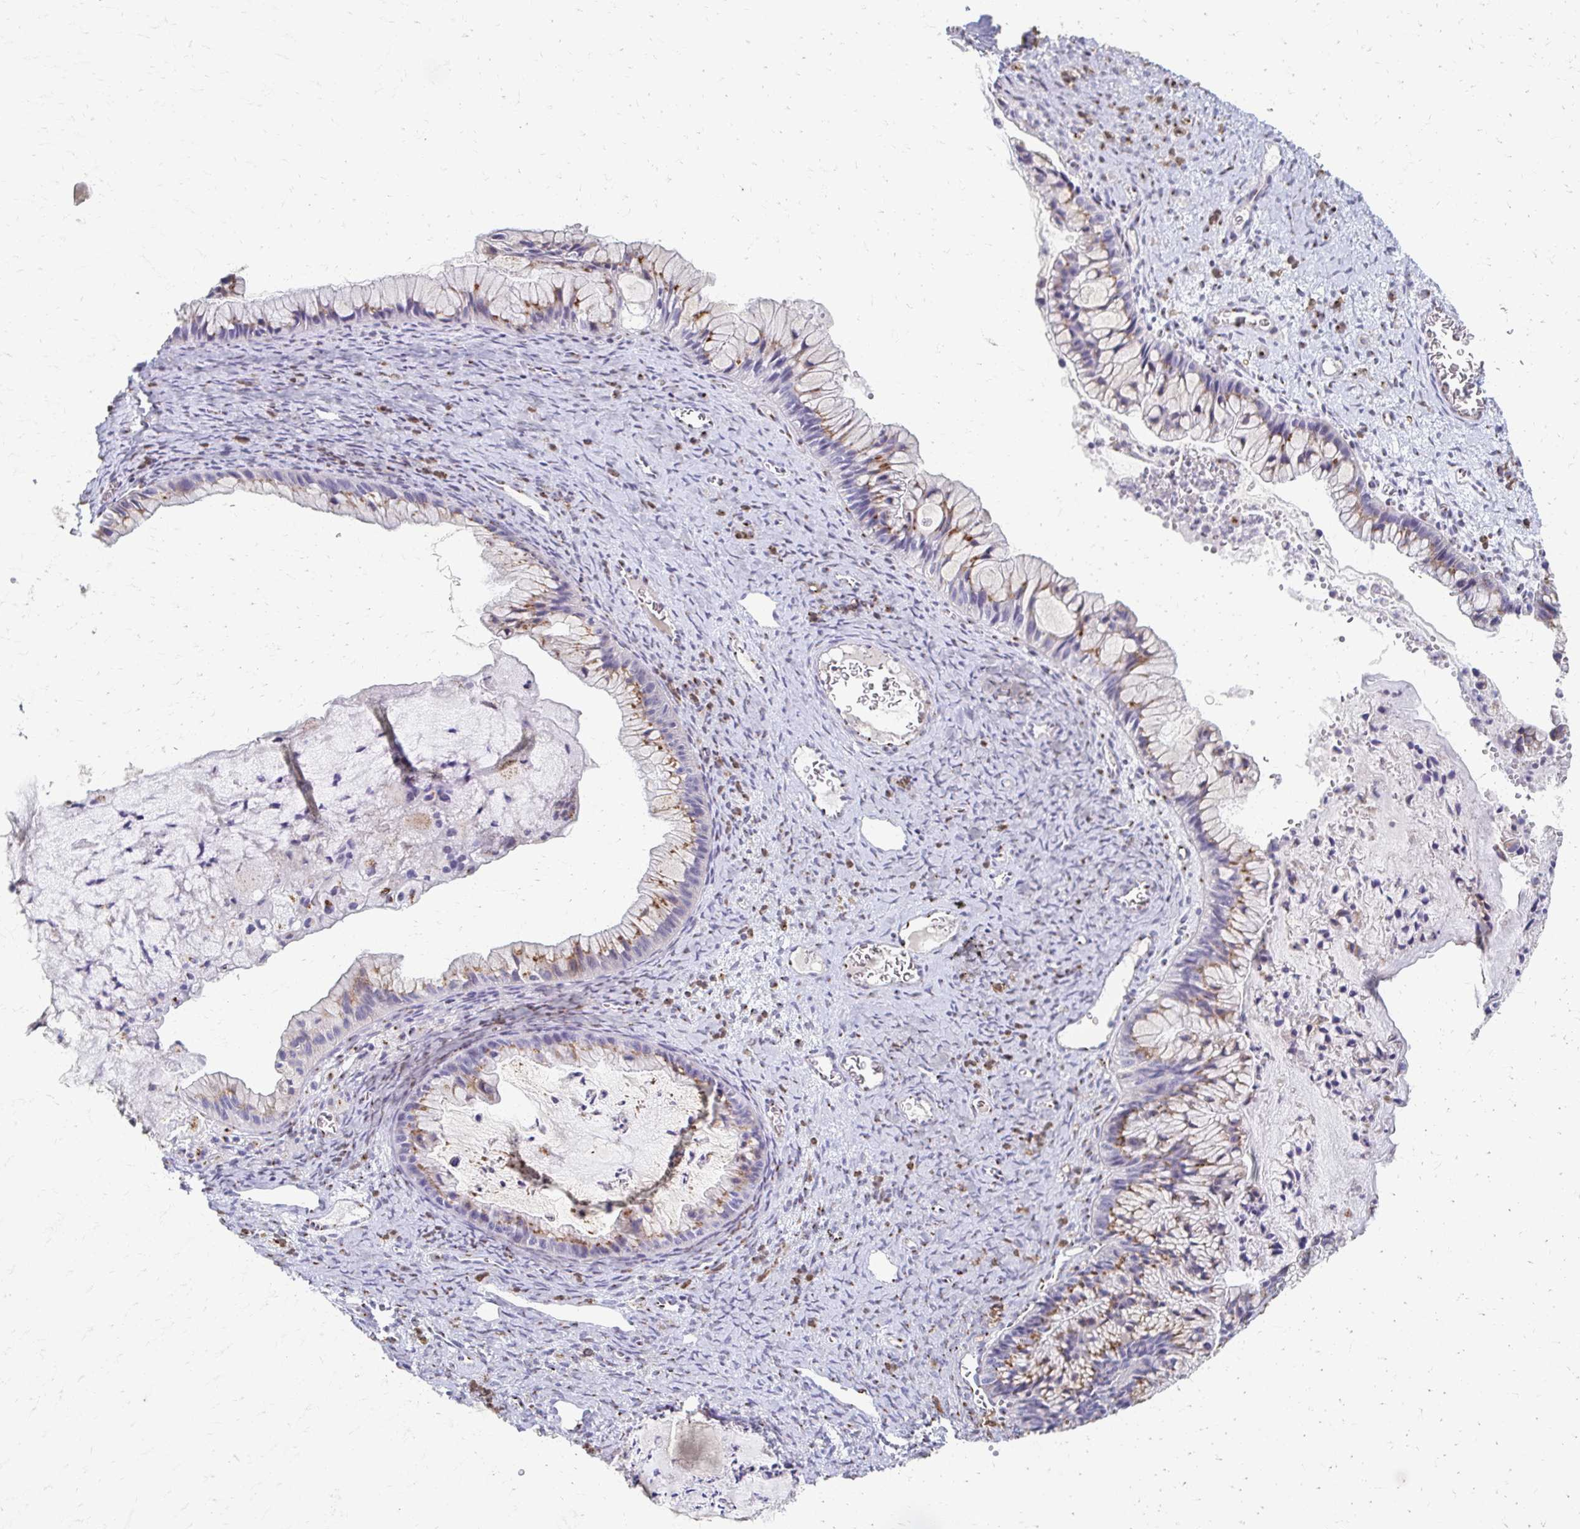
{"staining": {"intensity": "moderate", "quantity": "25%-75%", "location": "cytoplasmic/membranous"}, "tissue": "ovarian cancer", "cell_type": "Tumor cells", "image_type": "cancer", "snomed": [{"axis": "morphology", "description": "Cystadenocarcinoma, mucinous, NOS"}, {"axis": "topography", "description": "Ovary"}], "caption": "A brown stain shows moderate cytoplasmic/membranous staining of a protein in human mucinous cystadenocarcinoma (ovarian) tumor cells. Nuclei are stained in blue.", "gene": "TM9SF1", "patient": {"sex": "female", "age": 72}}